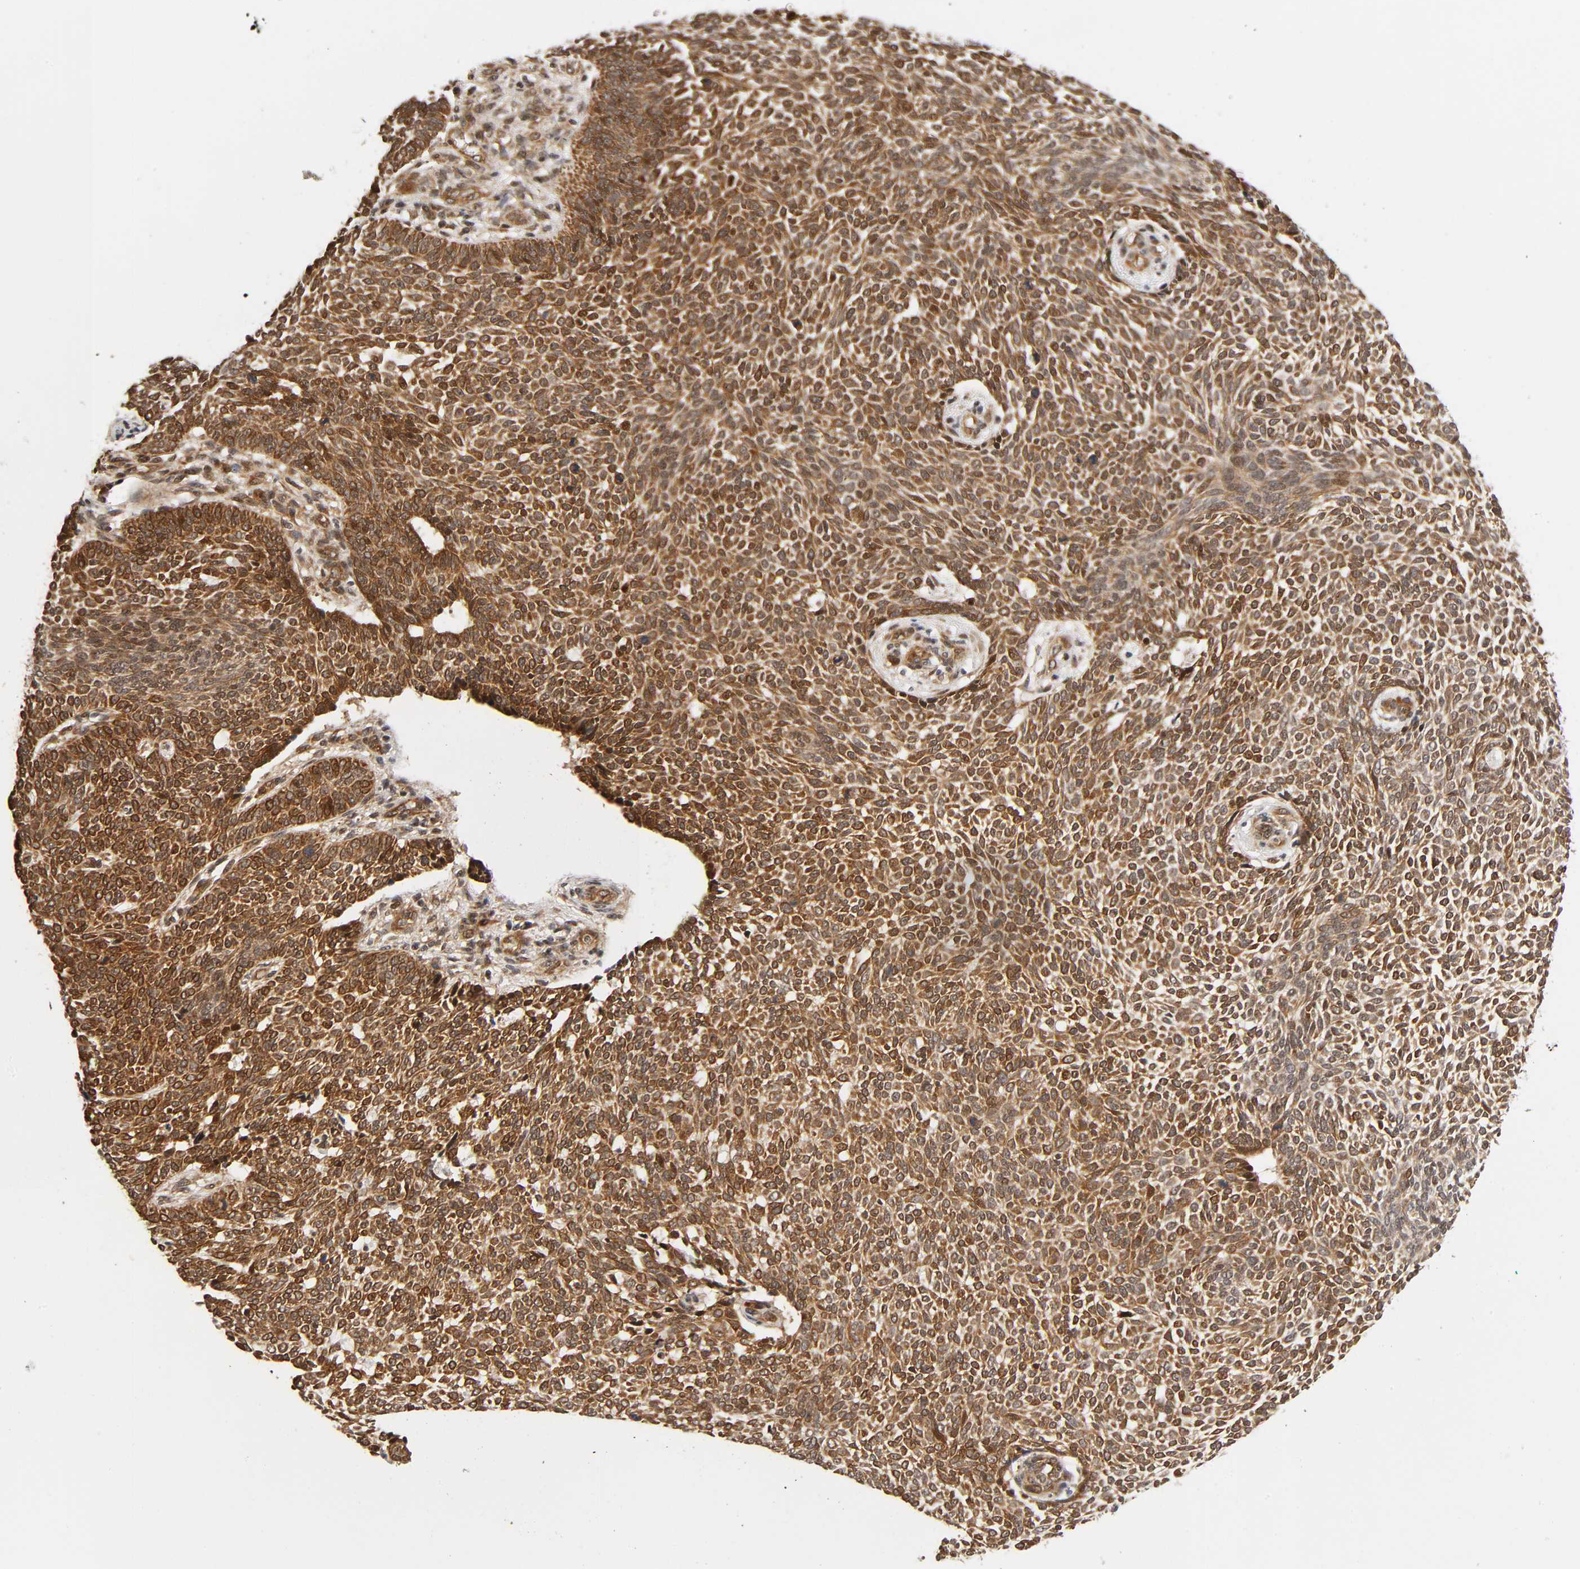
{"staining": {"intensity": "moderate", "quantity": ">75%", "location": "cytoplasmic/membranous"}, "tissue": "skin cancer", "cell_type": "Tumor cells", "image_type": "cancer", "snomed": [{"axis": "morphology", "description": "Normal tissue, NOS"}, {"axis": "morphology", "description": "Basal cell carcinoma"}, {"axis": "topography", "description": "Skin"}], "caption": "This image shows IHC staining of human skin cancer, with medium moderate cytoplasmic/membranous staining in approximately >75% of tumor cells.", "gene": "IQCJ-SCHIP1", "patient": {"sex": "male", "age": 87}}